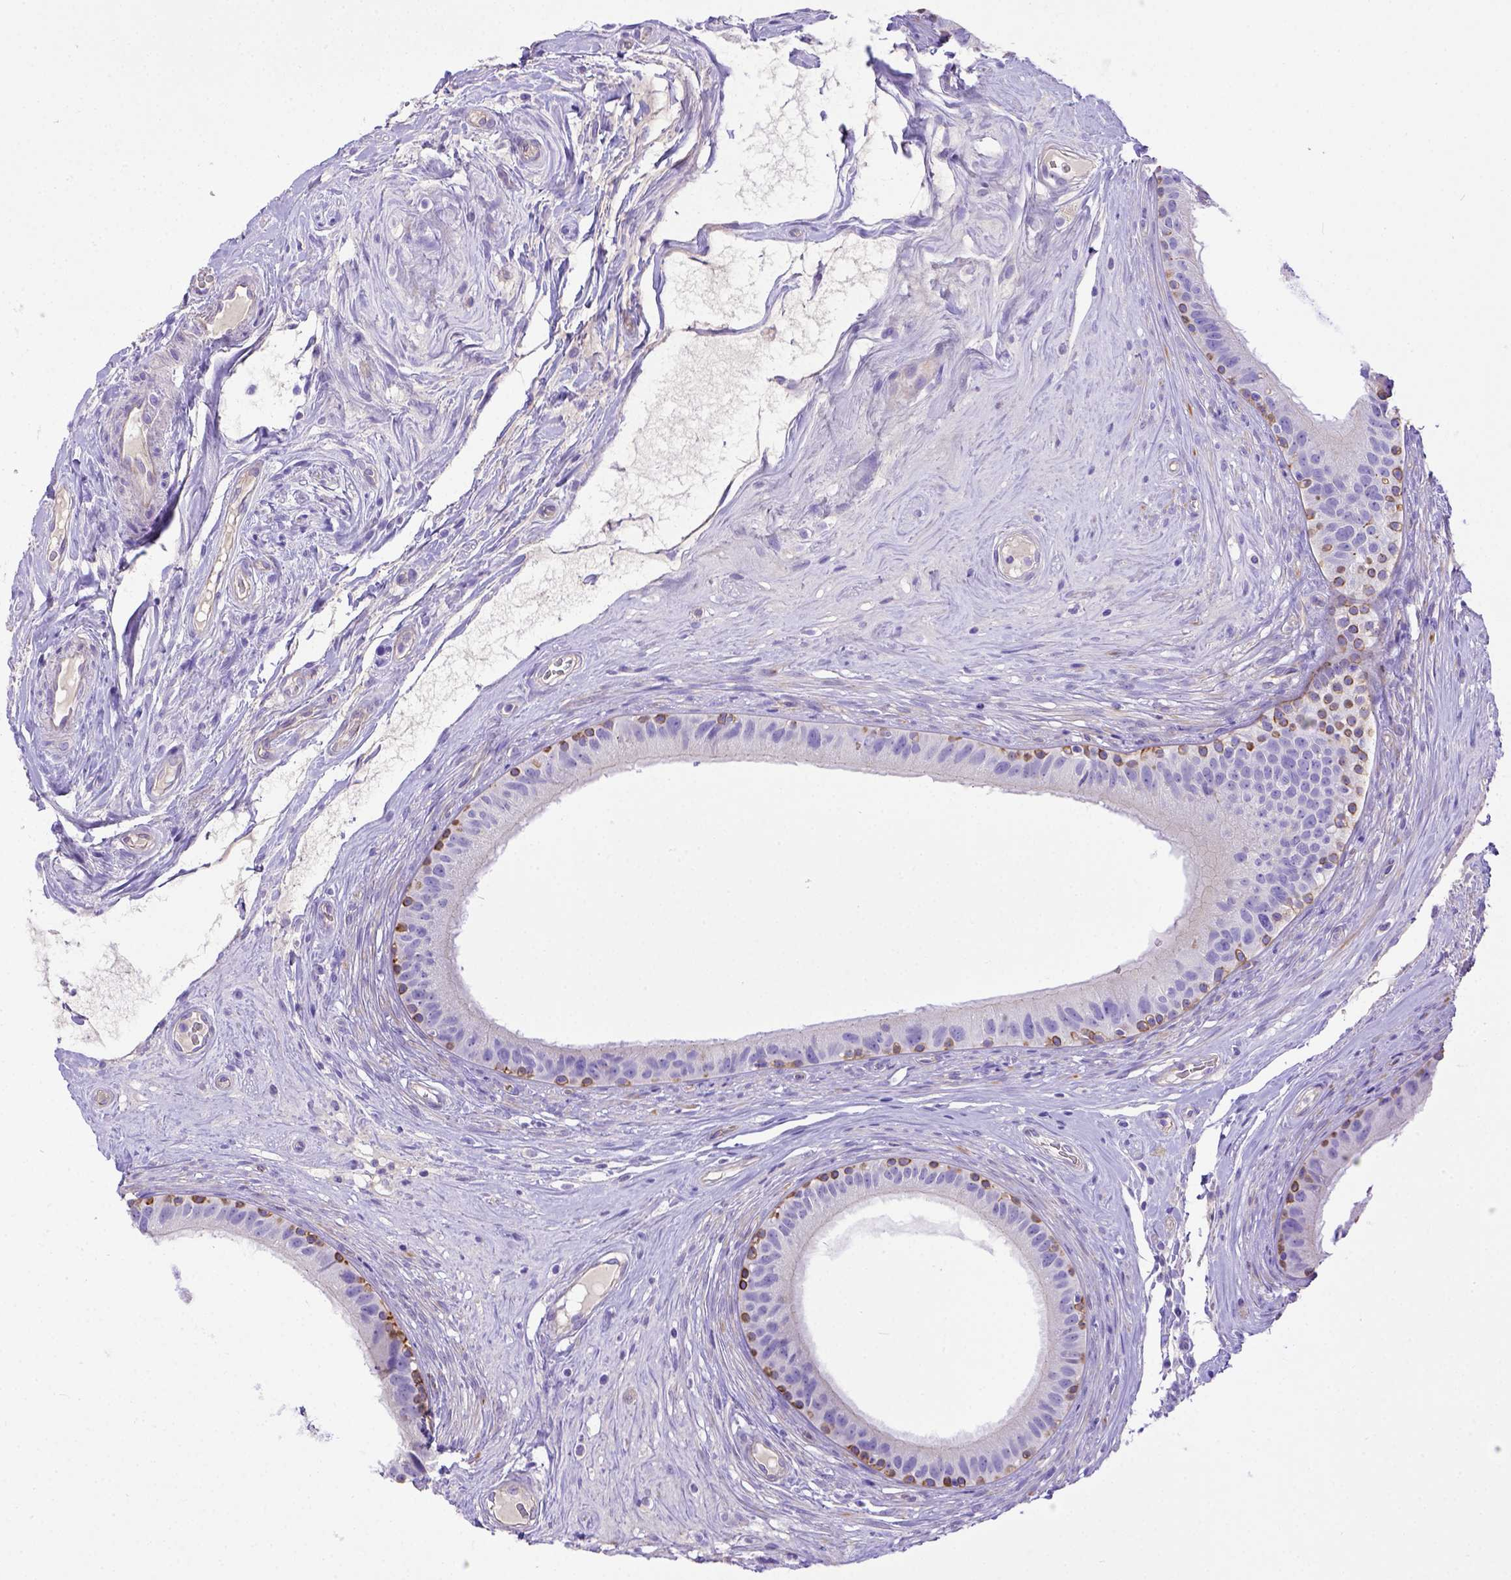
{"staining": {"intensity": "moderate", "quantity": "<25%", "location": "cytoplasmic/membranous"}, "tissue": "epididymis", "cell_type": "Glandular cells", "image_type": "normal", "snomed": [{"axis": "morphology", "description": "Normal tissue, NOS"}, {"axis": "topography", "description": "Epididymis"}], "caption": "A low amount of moderate cytoplasmic/membranous positivity is seen in approximately <25% of glandular cells in unremarkable epididymis.", "gene": "LRRC18", "patient": {"sex": "male", "age": 59}}